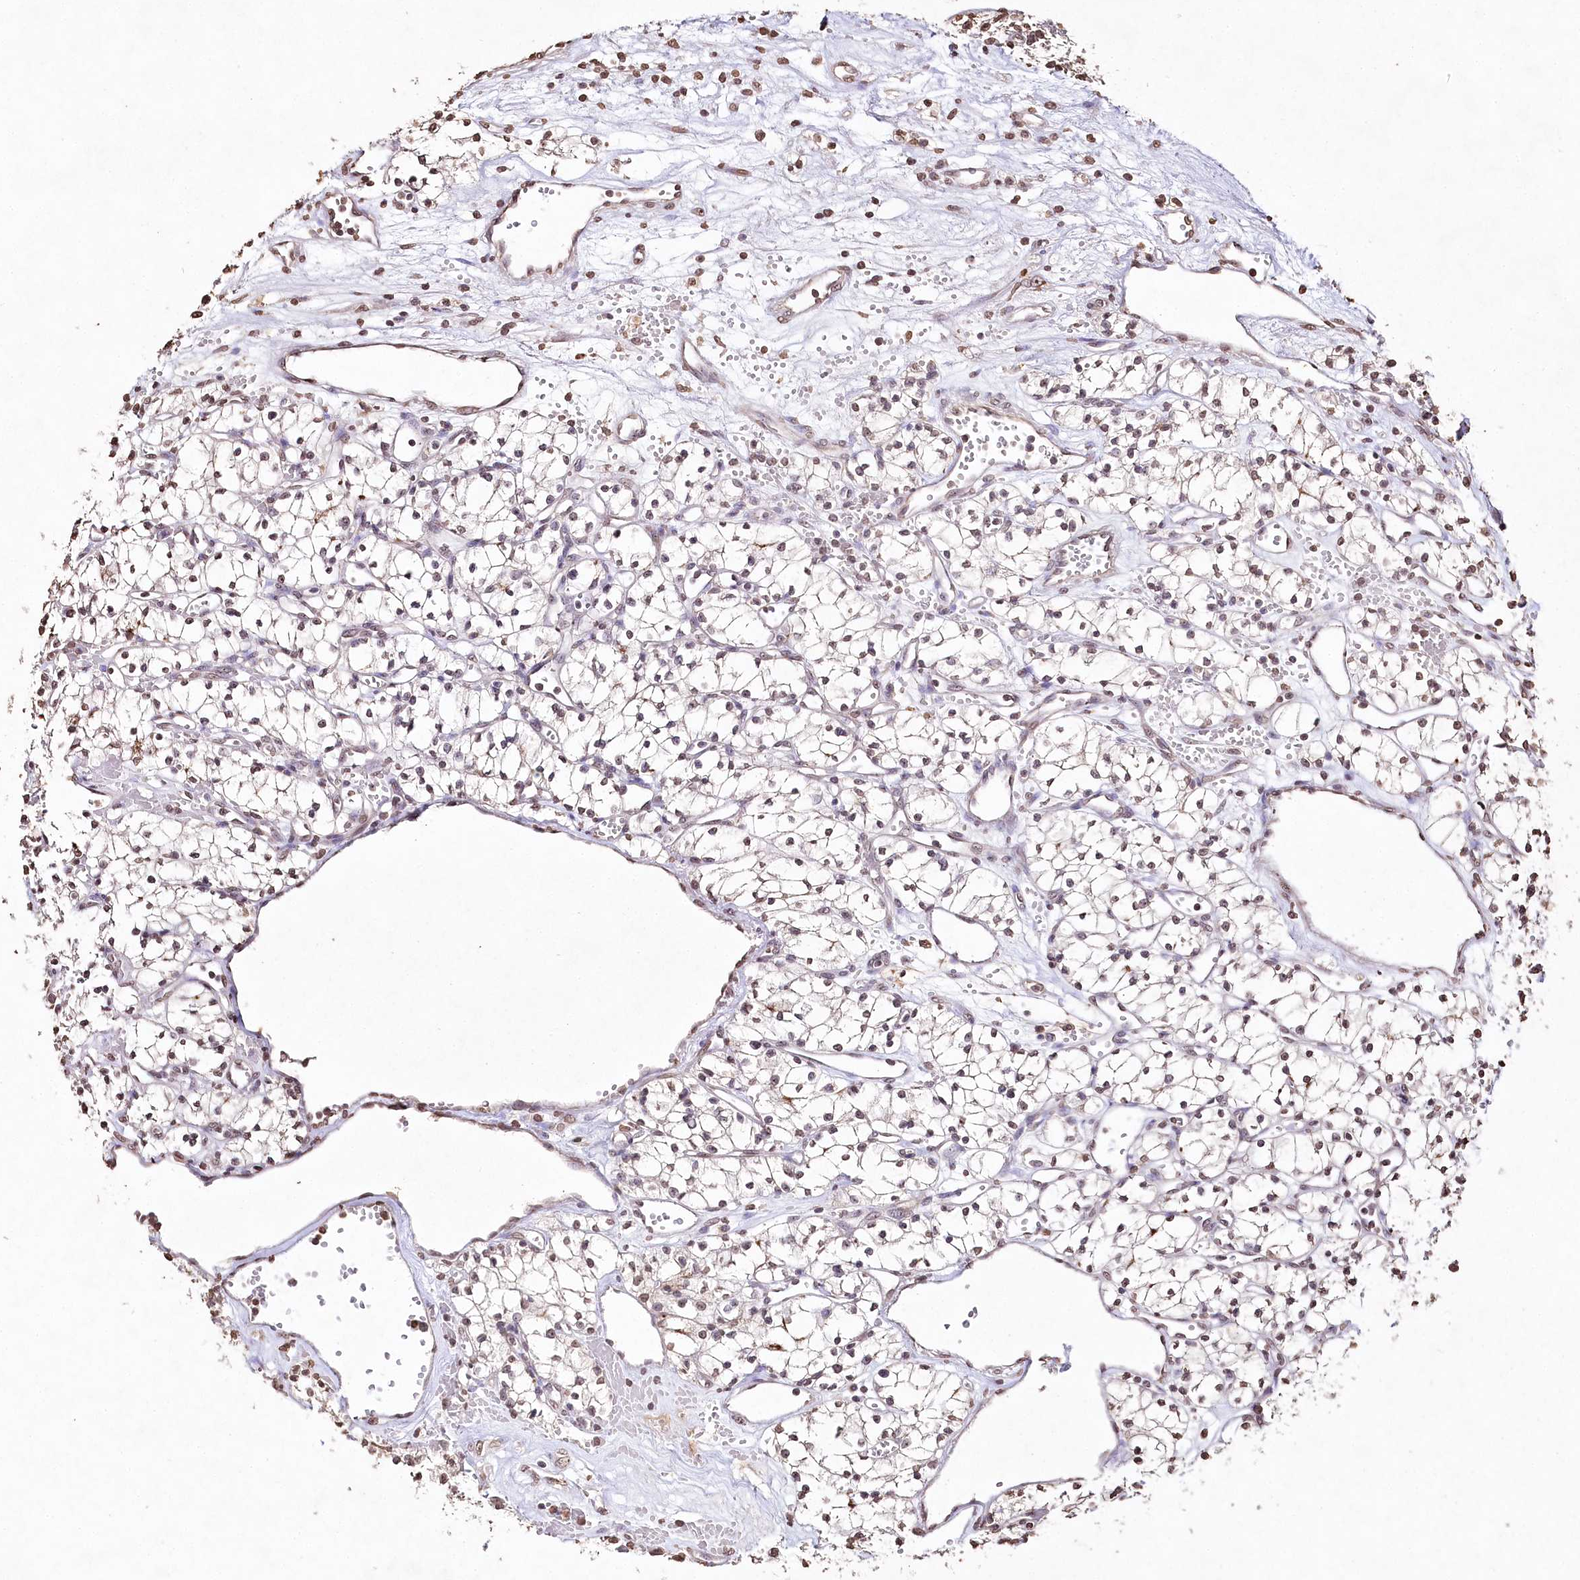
{"staining": {"intensity": "negative", "quantity": "none", "location": "none"}, "tissue": "renal cancer", "cell_type": "Tumor cells", "image_type": "cancer", "snomed": [{"axis": "morphology", "description": "Adenocarcinoma, NOS"}, {"axis": "topography", "description": "Kidney"}], "caption": "Protein analysis of renal cancer reveals no significant staining in tumor cells.", "gene": "DMXL1", "patient": {"sex": "male", "age": 59}}